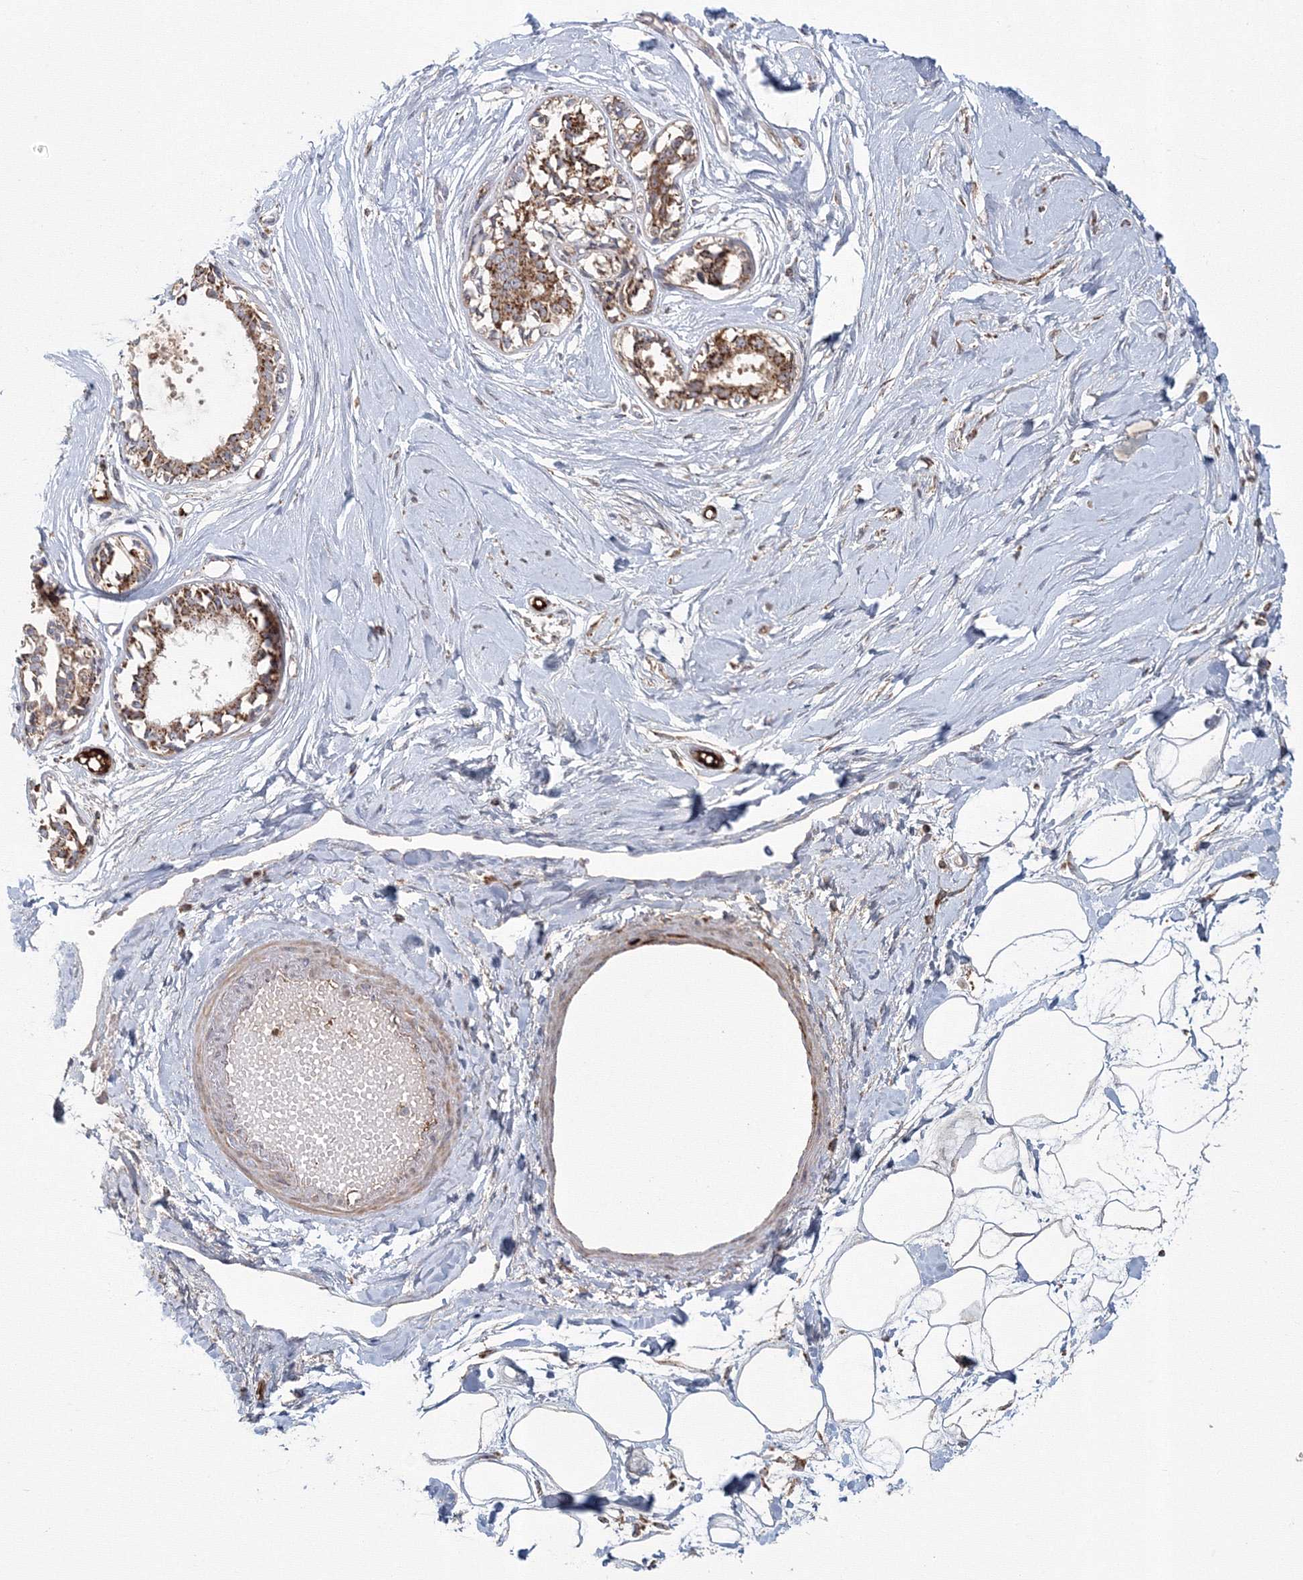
{"staining": {"intensity": "weak", "quantity": "25%-75%", "location": "cytoplasmic/membranous"}, "tissue": "breast", "cell_type": "Adipocytes", "image_type": "normal", "snomed": [{"axis": "morphology", "description": "Normal tissue, NOS"}, {"axis": "topography", "description": "Breast"}], "caption": "A histopathology image of human breast stained for a protein demonstrates weak cytoplasmic/membranous brown staining in adipocytes. (DAB (3,3'-diaminobenzidine) = brown stain, brightfield microscopy at high magnification).", "gene": "GRPEL1", "patient": {"sex": "female", "age": 45}}